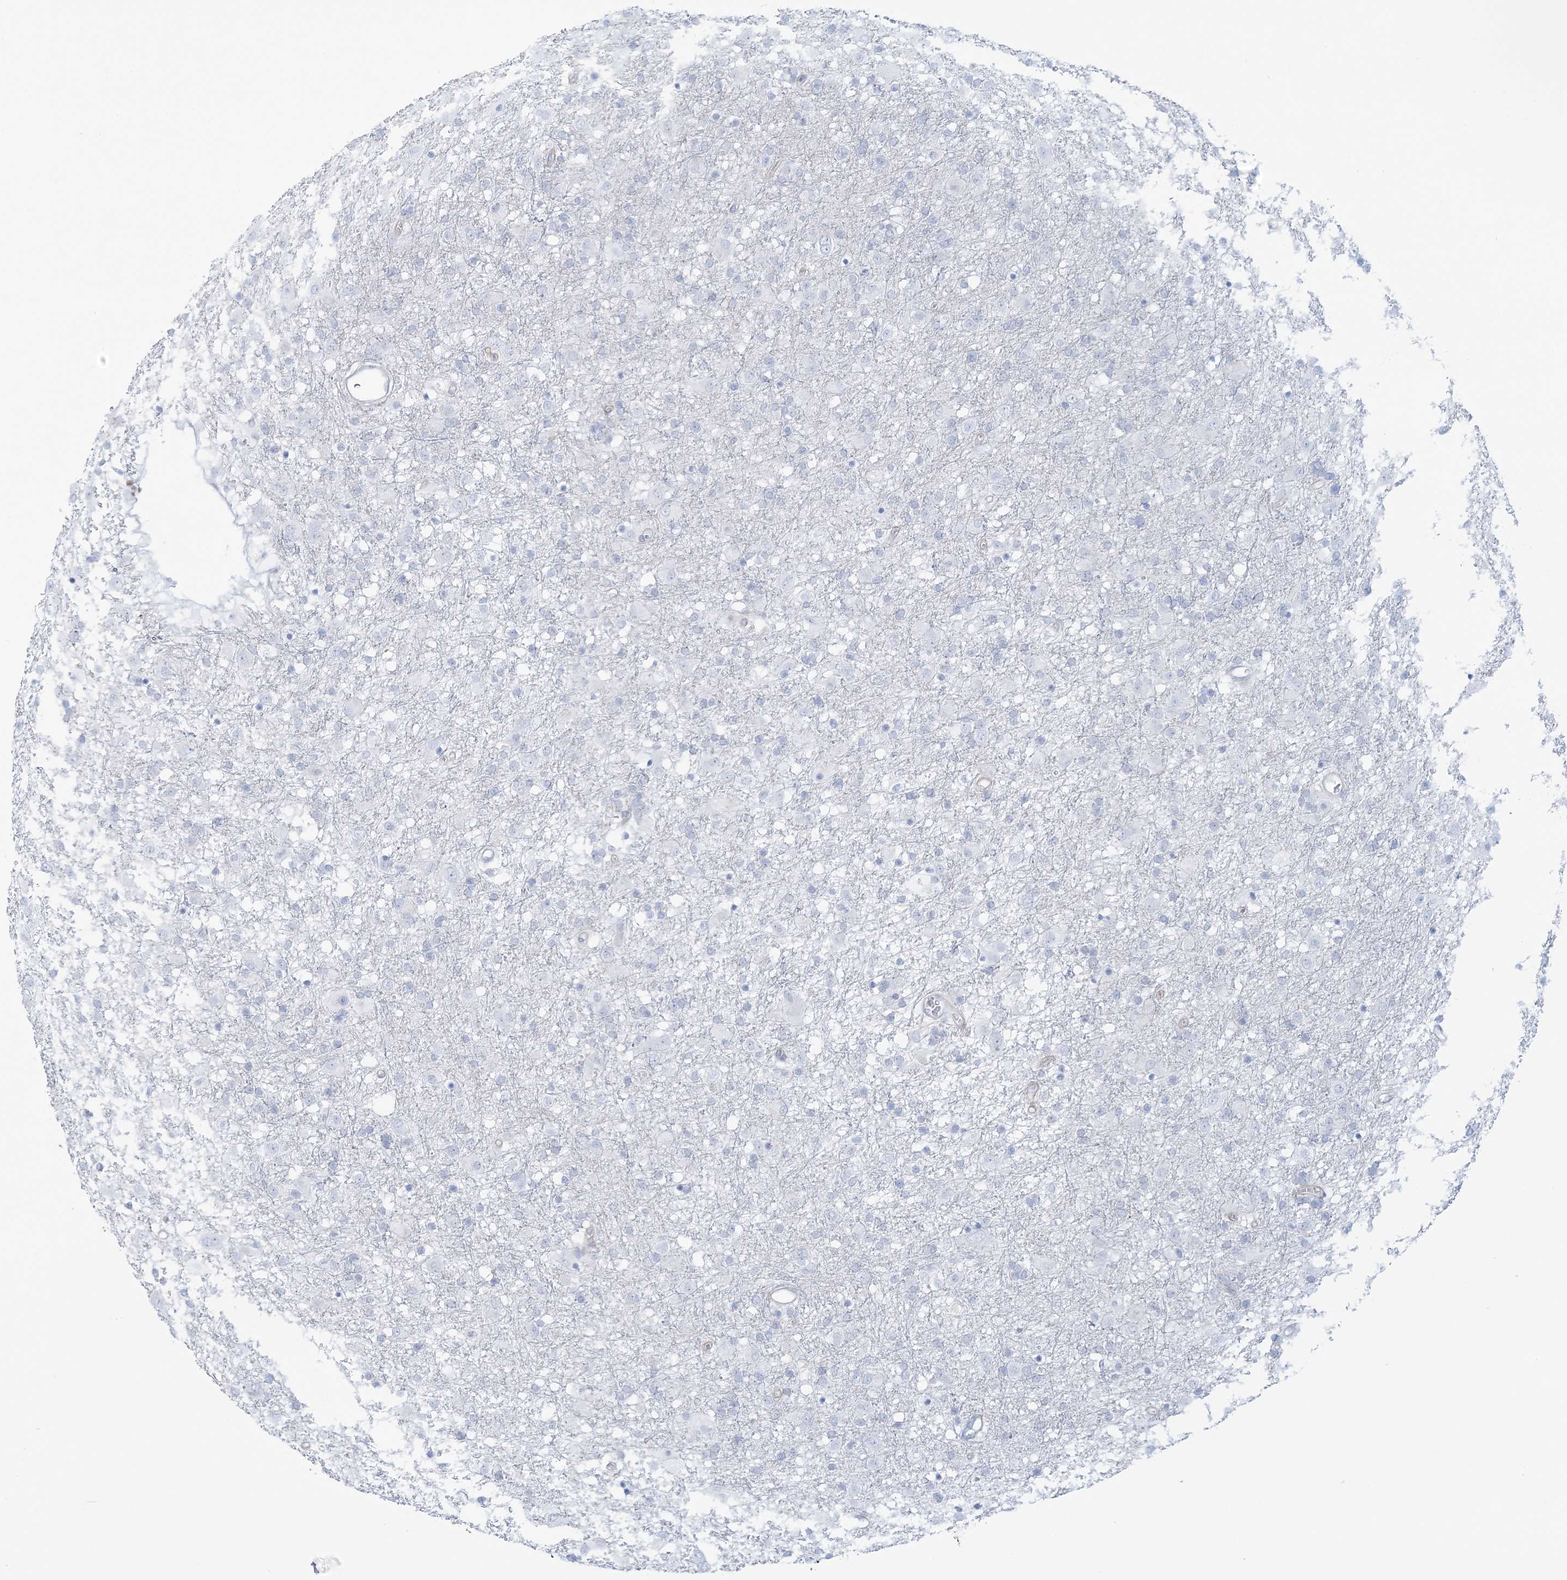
{"staining": {"intensity": "negative", "quantity": "none", "location": "none"}, "tissue": "glioma", "cell_type": "Tumor cells", "image_type": "cancer", "snomed": [{"axis": "morphology", "description": "Glioma, malignant, Low grade"}, {"axis": "topography", "description": "Brain"}], "caption": "Tumor cells are negative for brown protein staining in glioma.", "gene": "ADGB", "patient": {"sex": "male", "age": 65}}